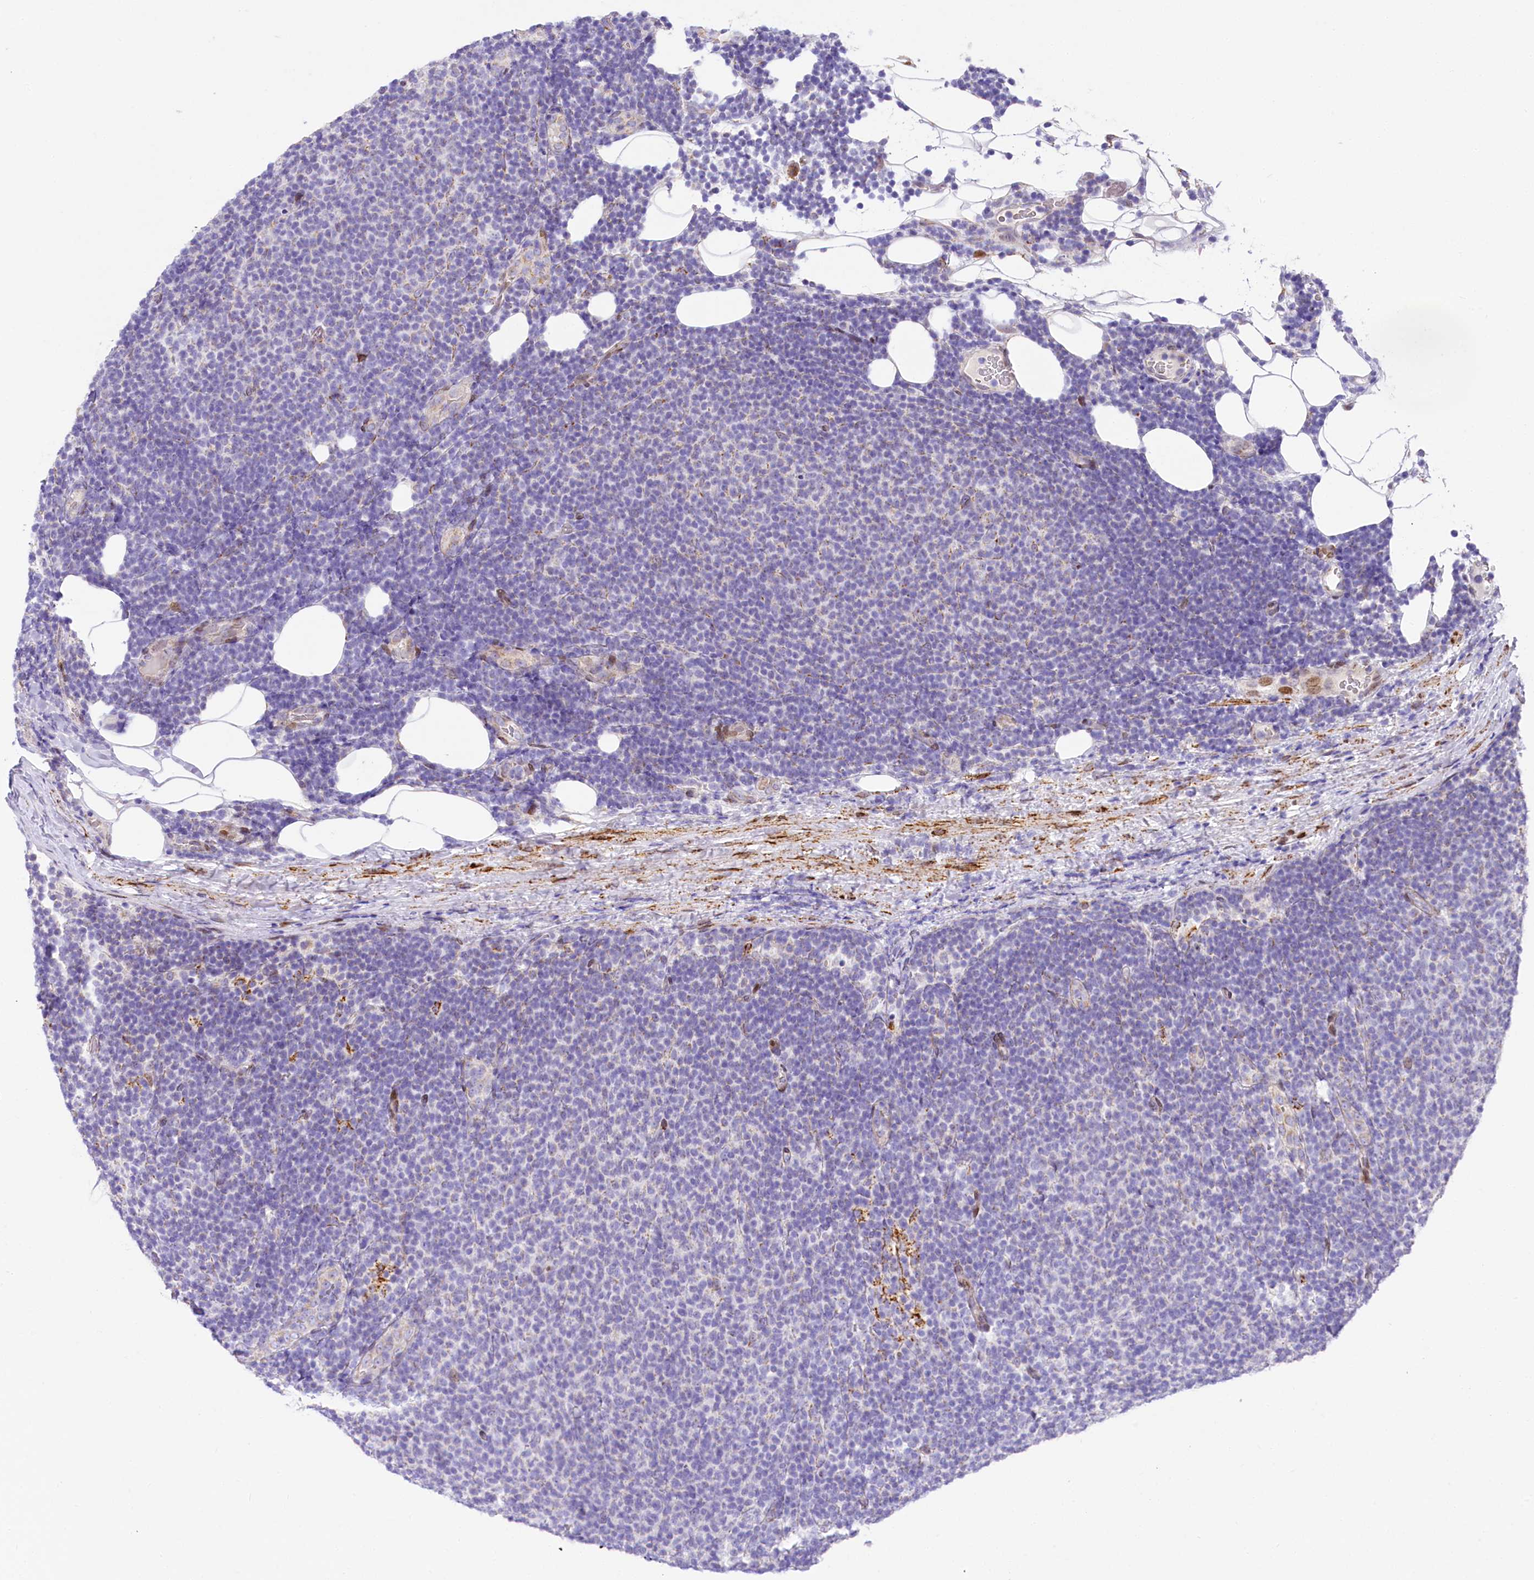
{"staining": {"intensity": "negative", "quantity": "none", "location": "none"}, "tissue": "lymphoma", "cell_type": "Tumor cells", "image_type": "cancer", "snomed": [{"axis": "morphology", "description": "Malignant lymphoma, non-Hodgkin's type, Low grade"}, {"axis": "topography", "description": "Lymph node"}], "caption": "A micrograph of malignant lymphoma, non-Hodgkin's type (low-grade) stained for a protein shows no brown staining in tumor cells. Brightfield microscopy of immunohistochemistry (IHC) stained with DAB (brown) and hematoxylin (blue), captured at high magnification.", "gene": "PPIP5K2", "patient": {"sex": "male", "age": 66}}